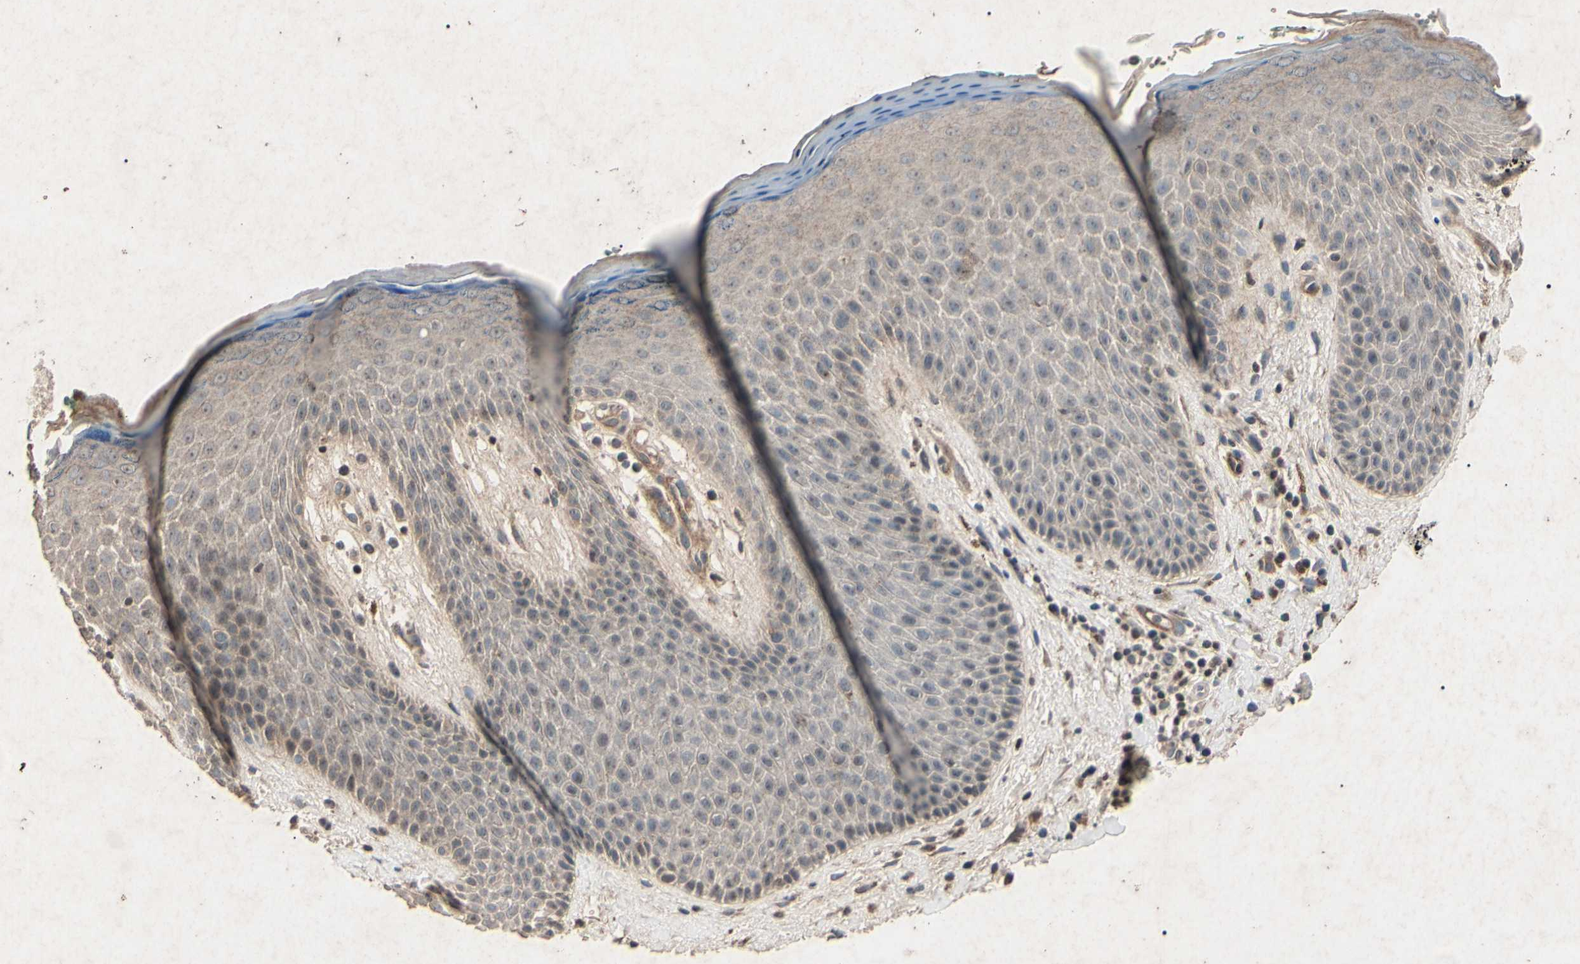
{"staining": {"intensity": "weak", "quantity": "<25%", "location": "cytoplasmic/membranous"}, "tissue": "skin", "cell_type": "Epidermal cells", "image_type": "normal", "snomed": [{"axis": "morphology", "description": "Normal tissue, NOS"}, {"axis": "topography", "description": "Anal"}], "caption": "This is a micrograph of IHC staining of normal skin, which shows no expression in epidermal cells.", "gene": "AEBP1", "patient": {"sex": "male", "age": 74}}